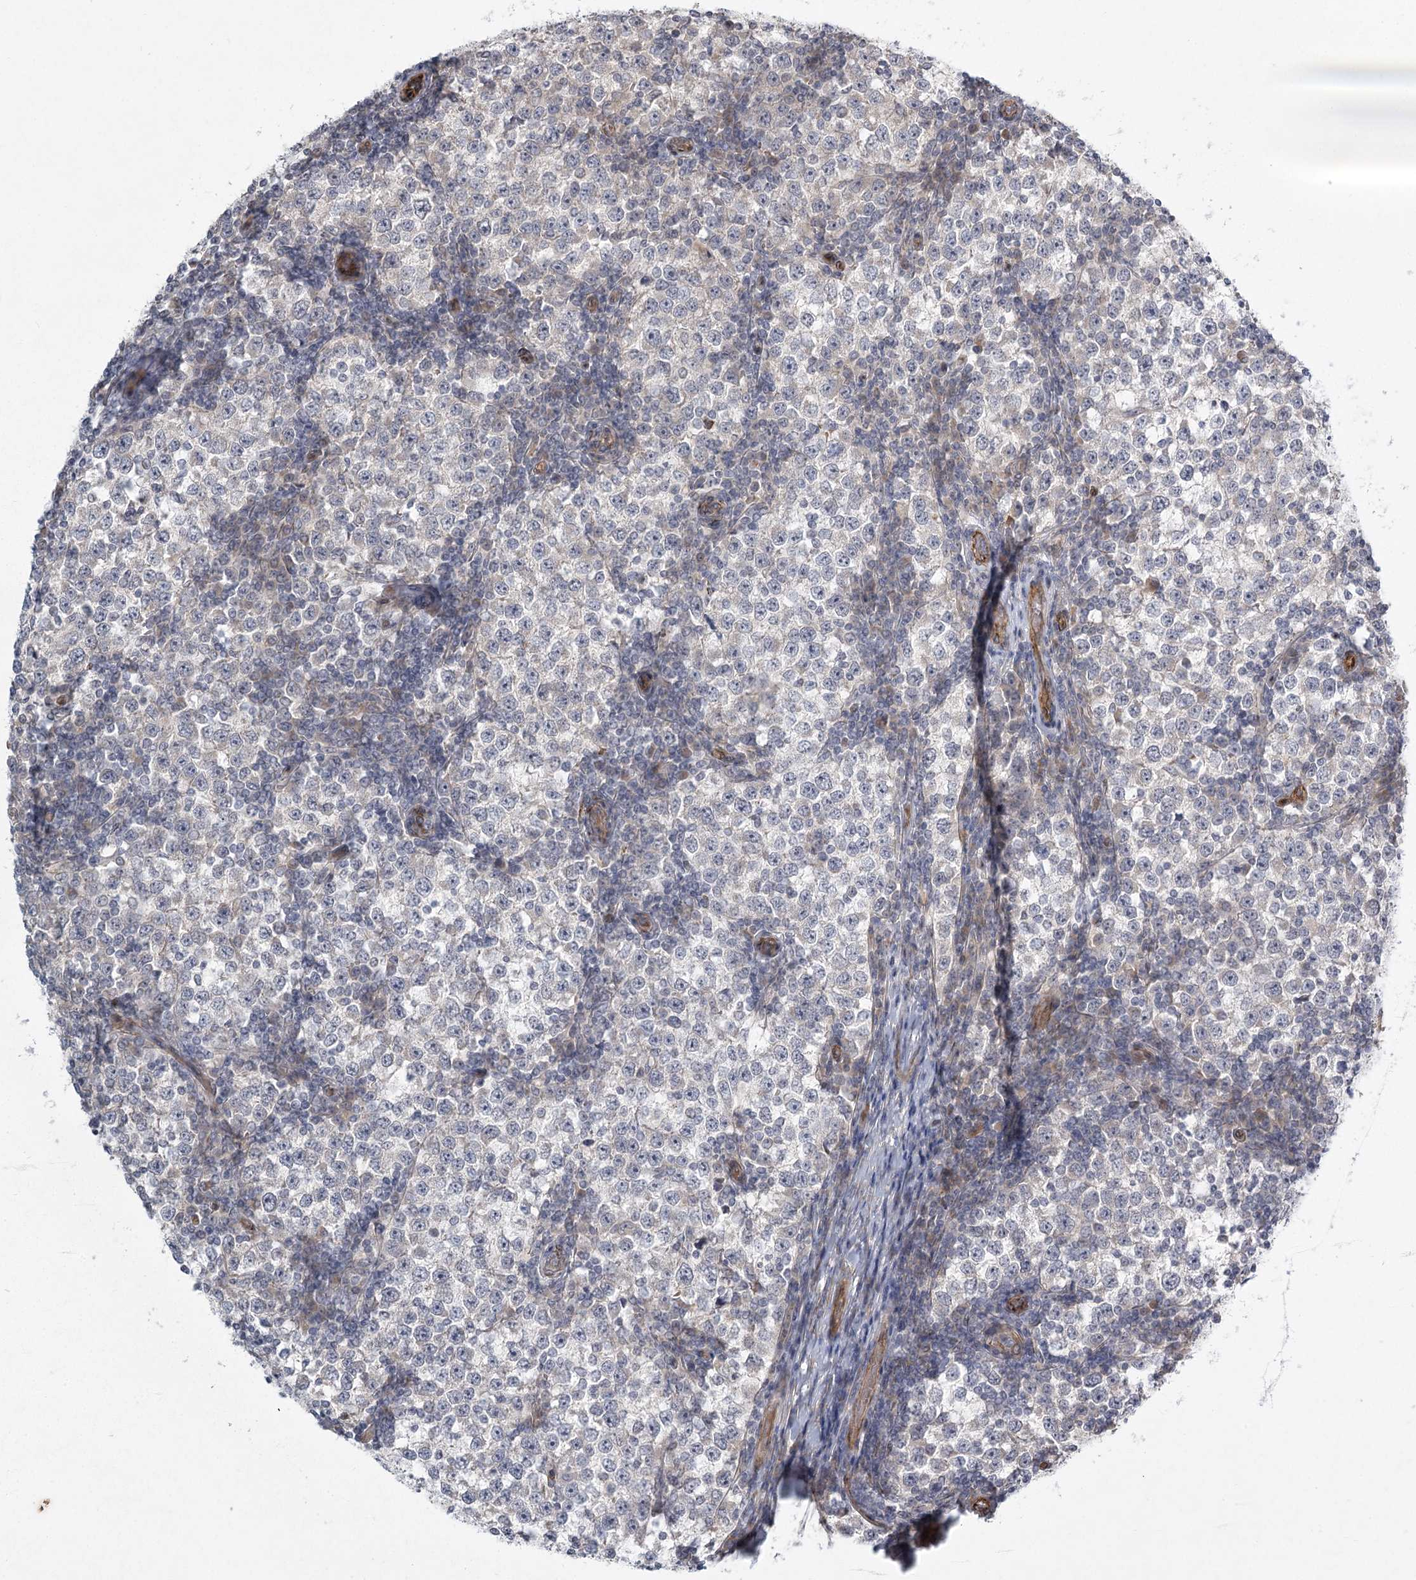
{"staining": {"intensity": "negative", "quantity": "none", "location": "none"}, "tissue": "testis cancer", "cell_type": "Tumor cells", "image_type": "cancer", "snomed": [{"axis": "morphology", "description": "Seminoma, NOS"}, {"axis": "topography", "description": "Testis"}], "caption": "There is no significant positivity in tumor cells of testis seminoma.", "gene": "MEPE", "patient": {"sex": "male", "age": 65}}